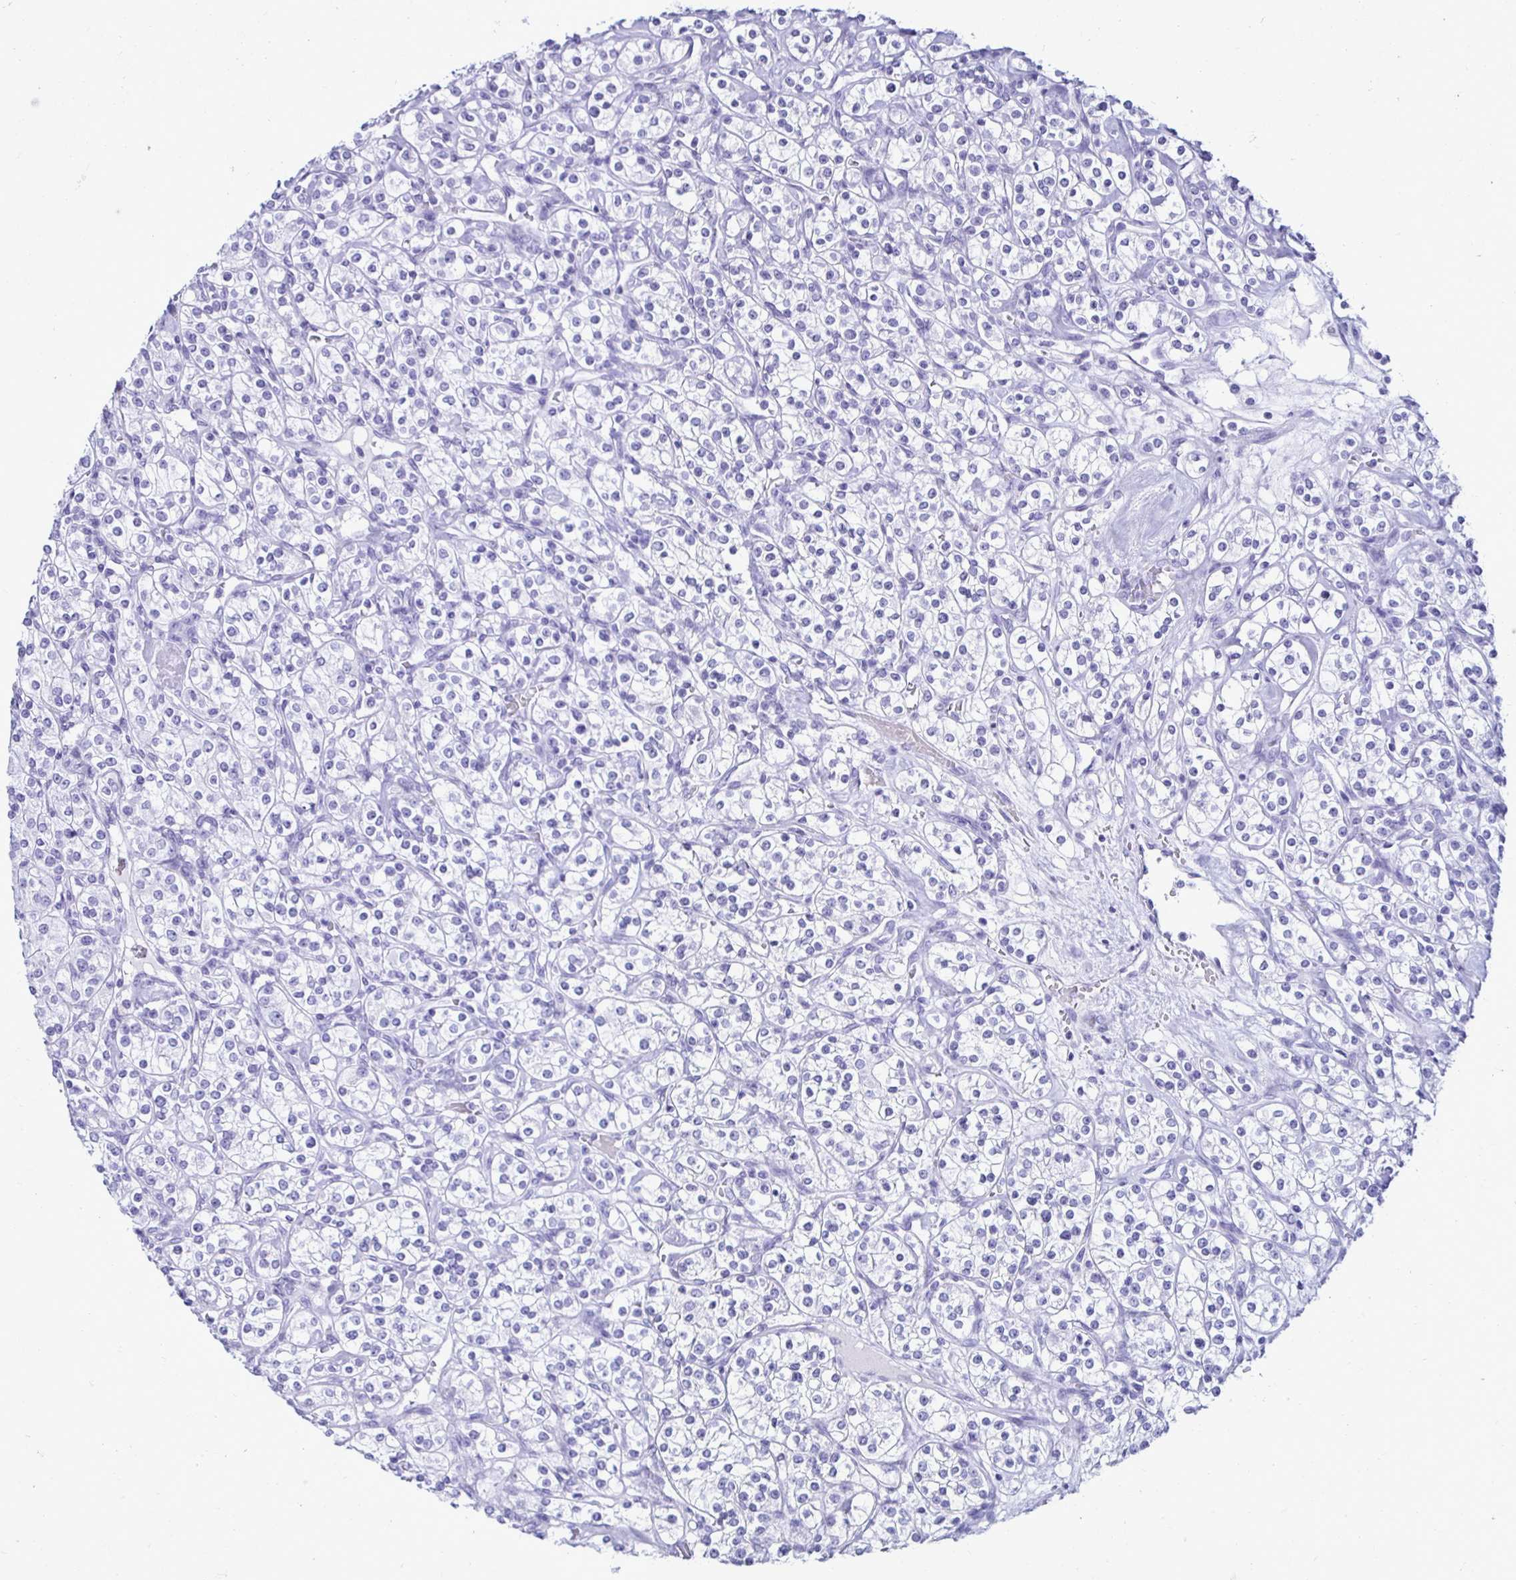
{"staining": {"intensity": "negative", "quantity": "none", "location": "none"}, "tissue": "renal cancer", "cell_type": "Tumor cells", "image_type": "cancer", "snomed": [{"axis": "morphology", "description": "Adenocarcinoma, NOS"}, {"axis": "topography", "description": "Kidney"}], "caption": "Tumor cells are negative for brown protein staining in renal adenocarcinoma.", "gene": "CST5", "patient": {"sex": "male", "age": 77}}